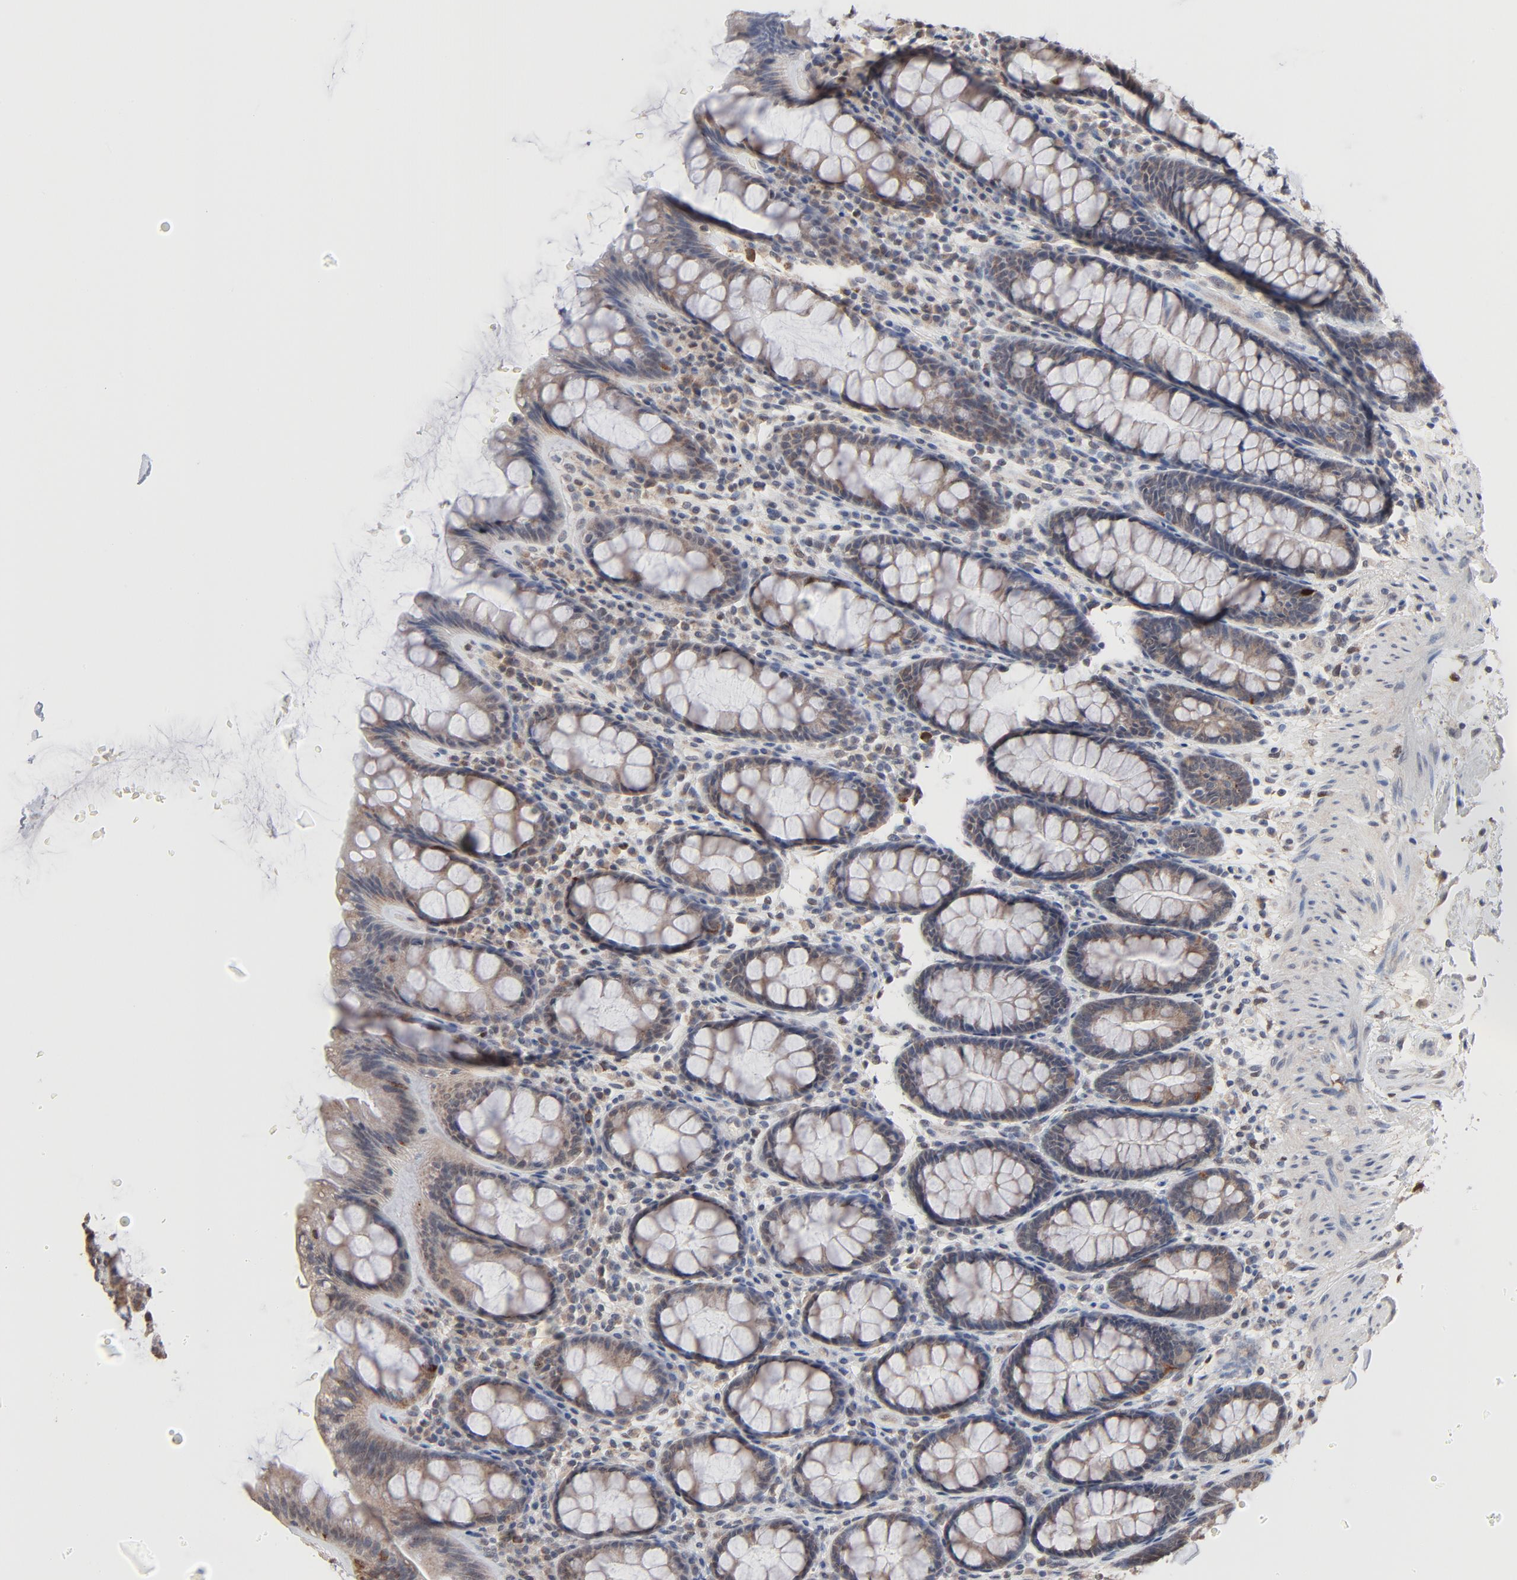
{"staining": {"intensity": "moderate", "quantity": ">75%", "location": "cytoplasmic/membranous"}, "tissue": "rectum", "cell_type": "Glandular cells", "image_type": "normal", "snomed": [{"axis": "morphology", "description": "Normal tissue, NOS"}, {"axis": "topography", "description": "Rectum"}], "caption": "Immunohistochemical staining of benign human rectum demonstrates medium levels of moderate cytoplasmic/membranous positivity in approximately >75% of glandular cells.", "gene": "MSL2", "patient": {"sex": "male", "age": 92}}